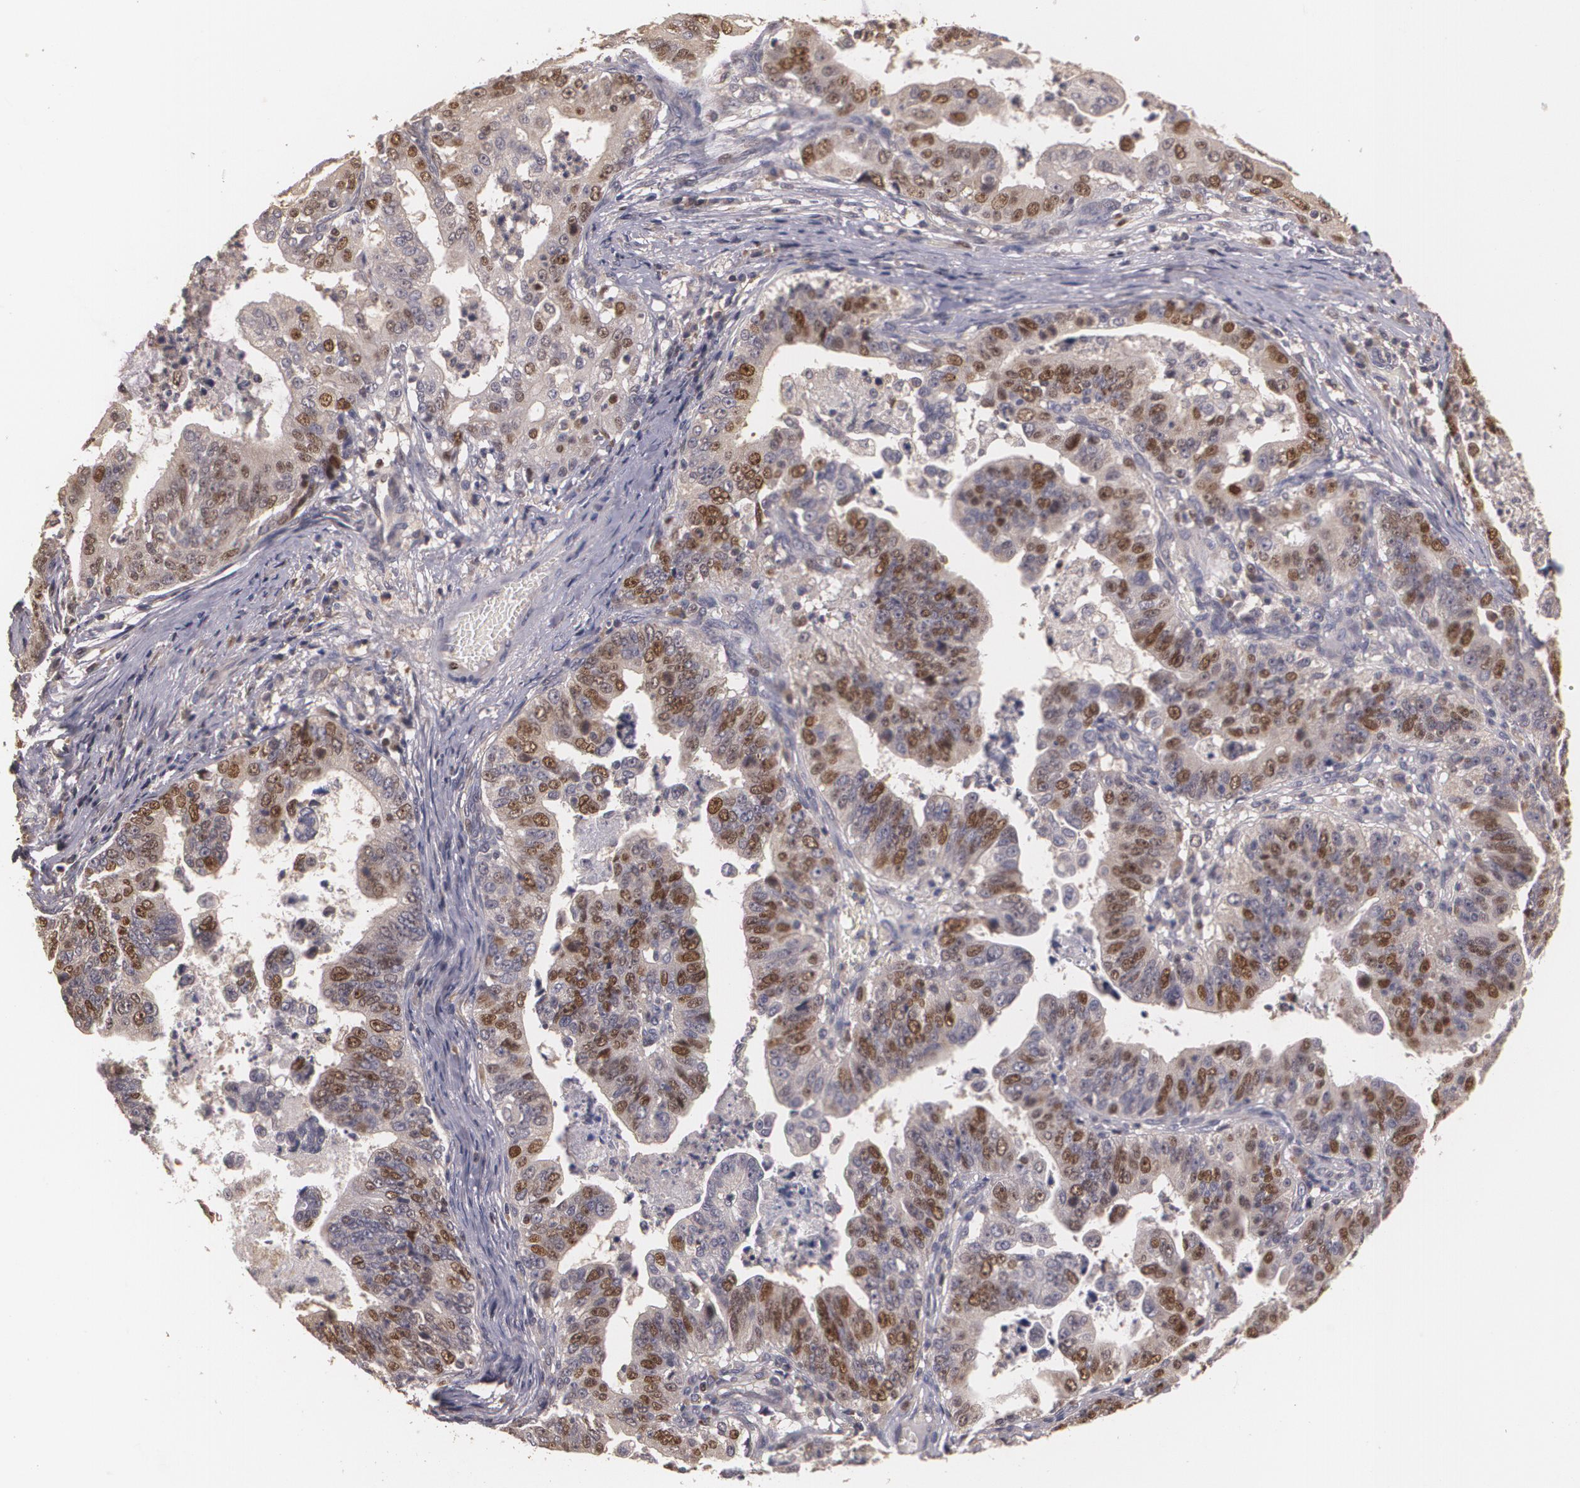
{"staining": {"intensity": "moderate", "quantity": "25%-75%", "location": "cytoplasmic/membranous,nuclear"}, "tissue": "stomach cancer", "cell_type": "Tumor cells", "image_type": "cancer", "snomed": [{"axis": "morphology", "description": "Adenocarcinoma, NOS"}, {"axis": "topography", "description": "Stomach, upper"}], "caption": "Protein analysis of adenocarcinoma (stomach) tissue shows moderate cytoplasmic/membranous and nuclear staining in approximately 25%-75% of tumor cells.", "gene": "BRCA1", "patient": {"sex": "female", "age": 50}}